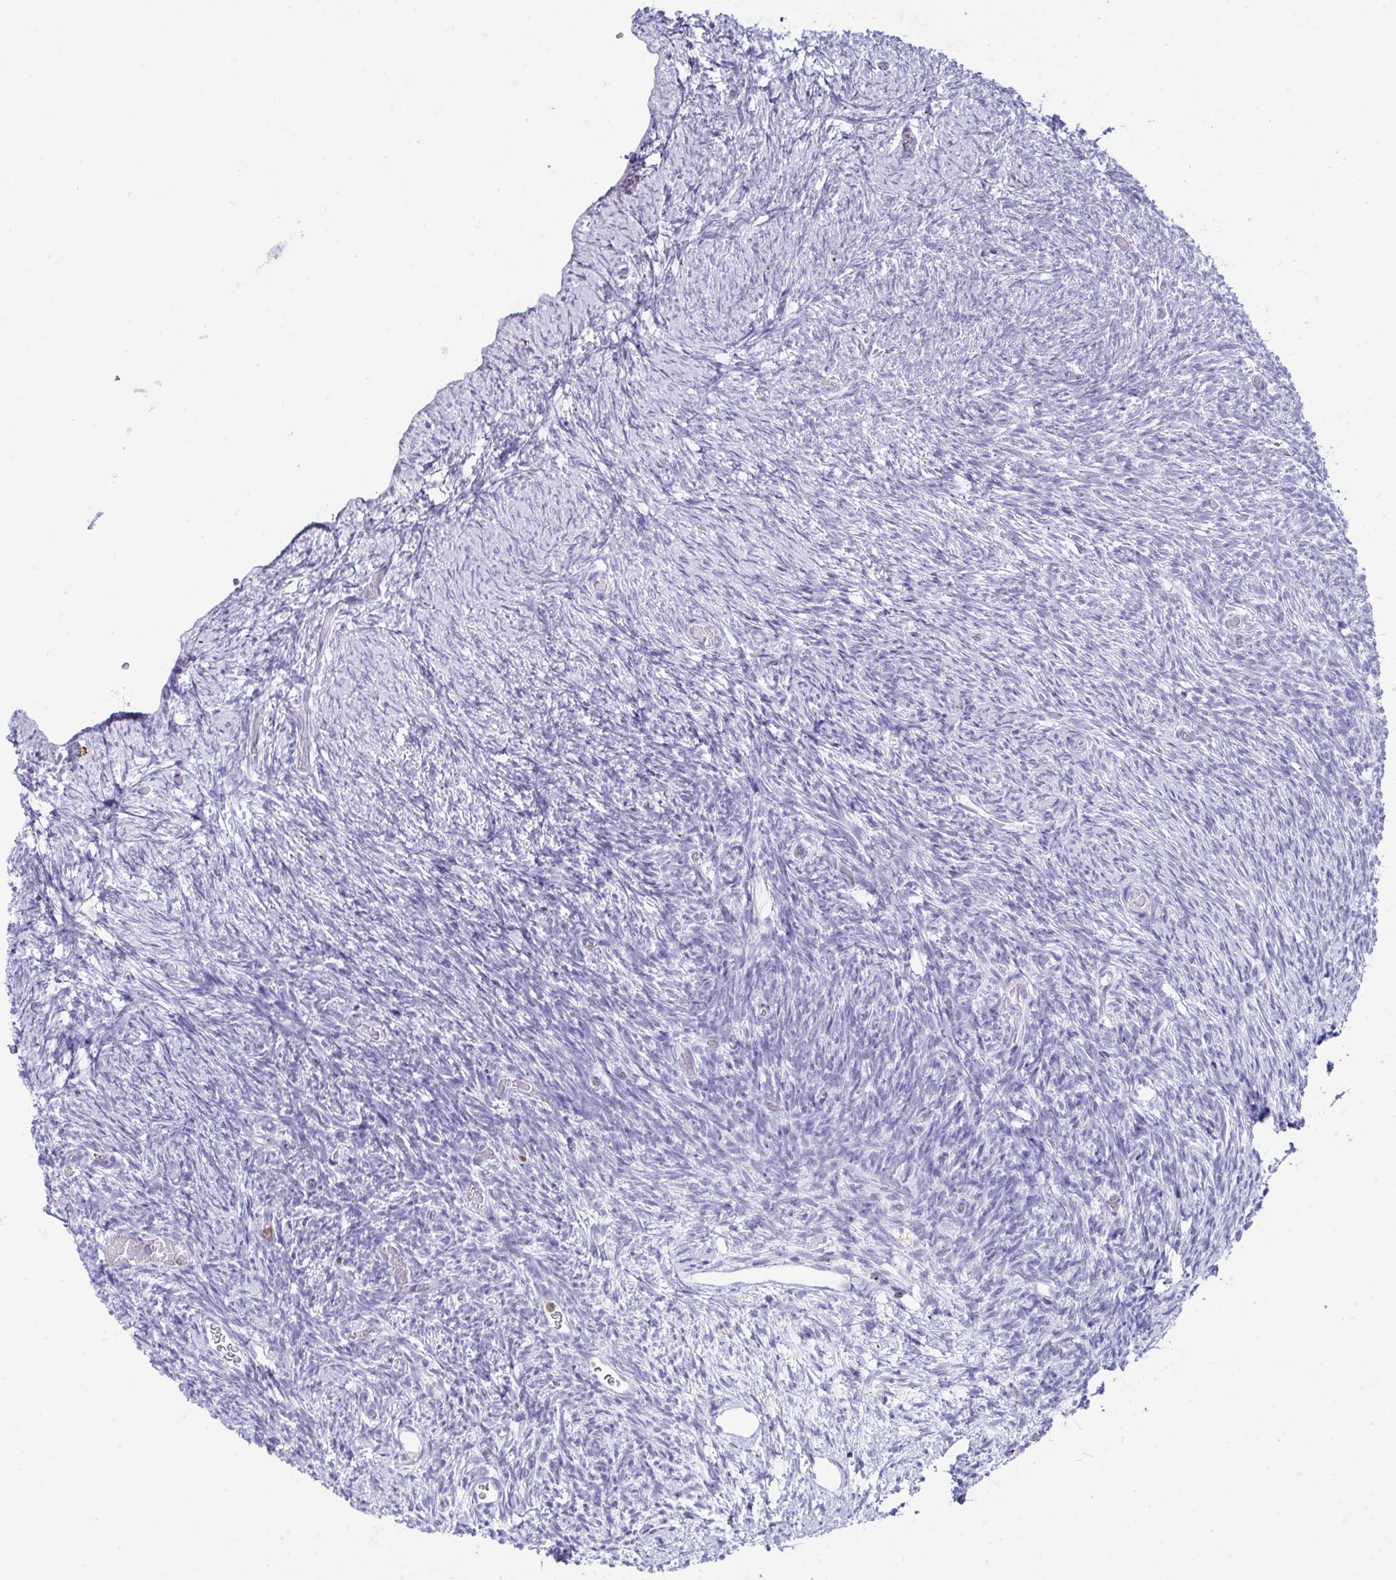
{"staining": {"intensity": "negative", "quantity": "none", "location": "none"}, "tissue": "ovary", "cell_type": "Ovarian stroma cells", "image_type": "normal", "snomed": [{"axis": "morphology", "description": "Normal tissue, NOS"}, {"axis": "topography", "description": "Ovary"}], "caption": "The image displays no staining of ovarian stroma cells in unremarkable ovary. (DAB immunohistochemistry with hematoxylin counter stain).", "gene": "PLA2G12B", "patient": {"sex": "female", "age": 39}}